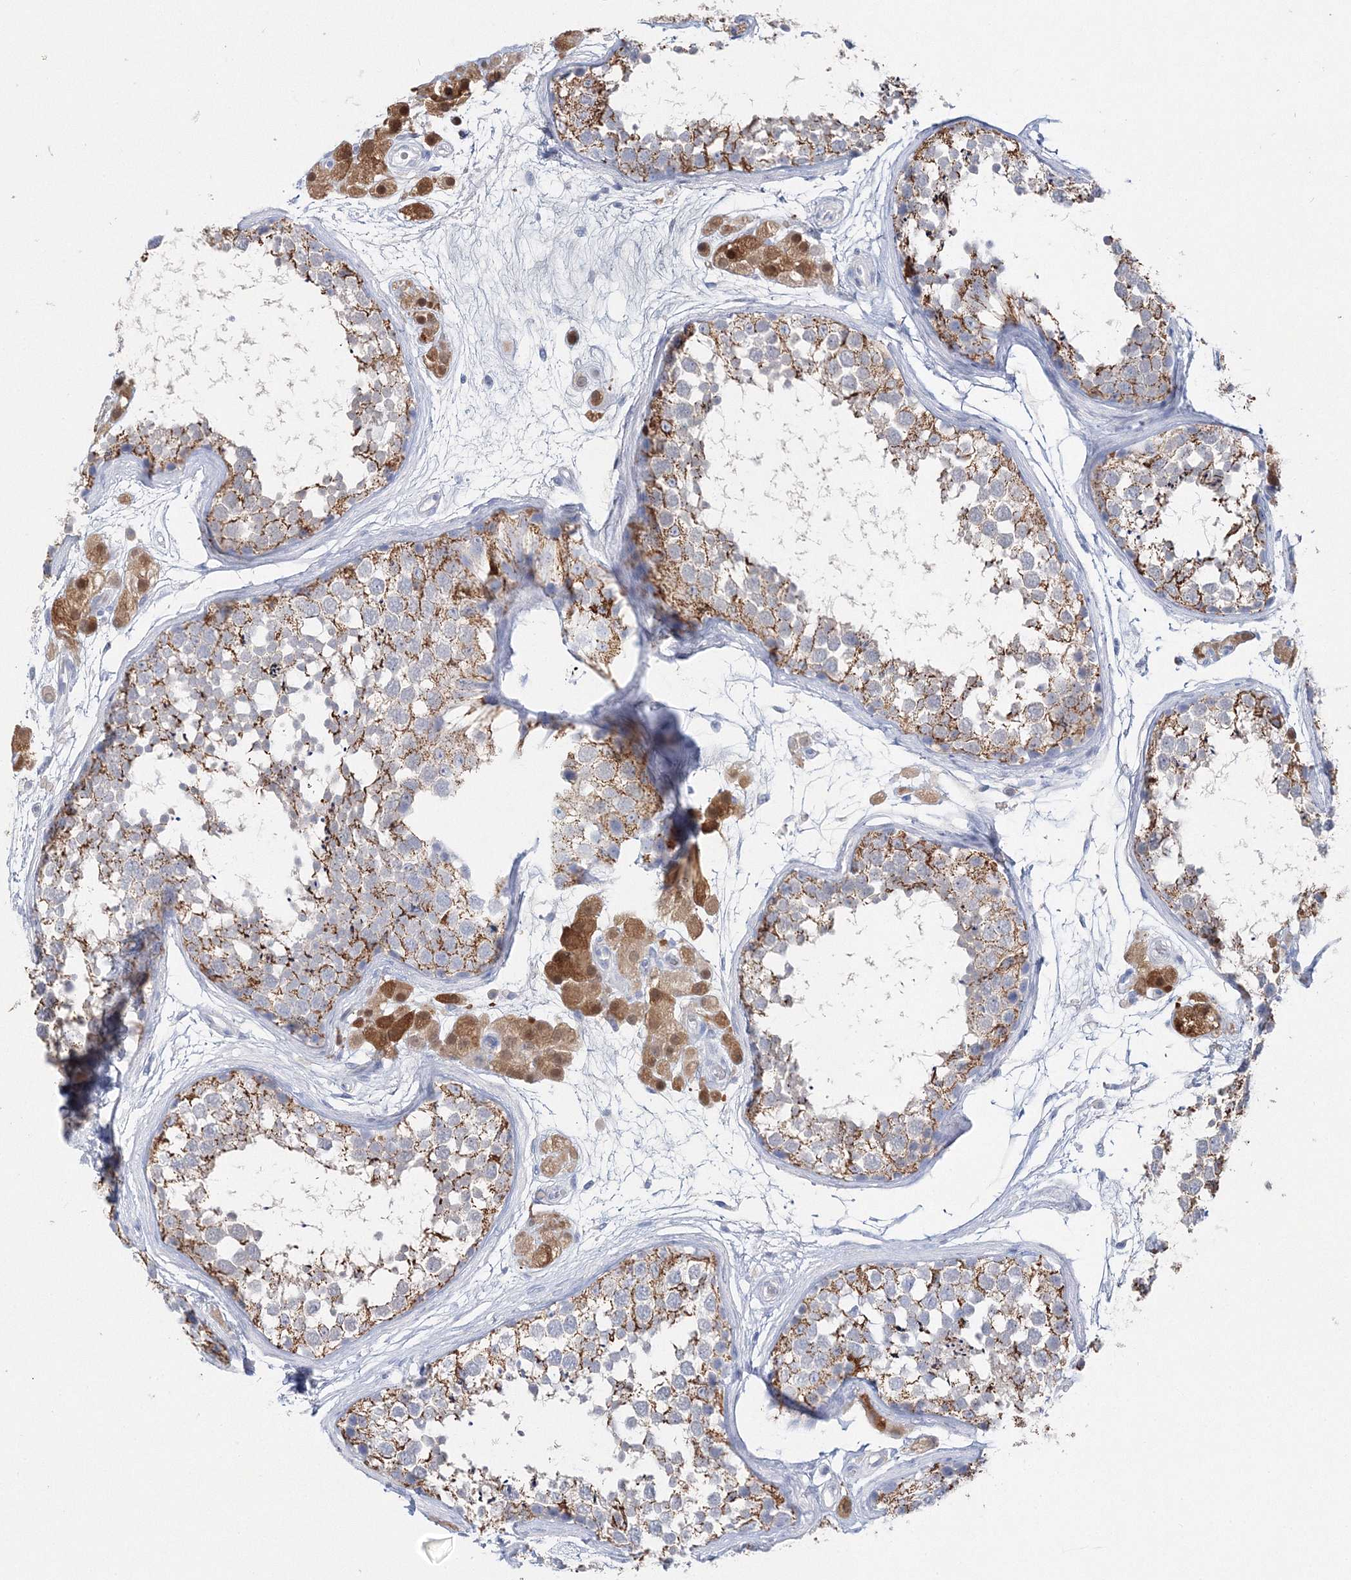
{"staining": {"intensity": "moderate", "quantity": ">75%", "location": "cytoplasmic/membranous"}, "tissue": "testis", "cell_type": "Cells in seminiferous ducts", "image_type": "normal", "snomed": [{"axis": "morphology", "description": "Normal tissue, NOS"}, {"axis": "topography", "description": "Testis"}], "caption": "This photomicrograph exhibits immunohistochemistry staining of benign testis, with medium moderate cytoplasmic/membranous staining in about >75% of cells in seminiferous ducts.", "gene": "HMGCS1", "patient": {"sex": "male", "age": 56}}